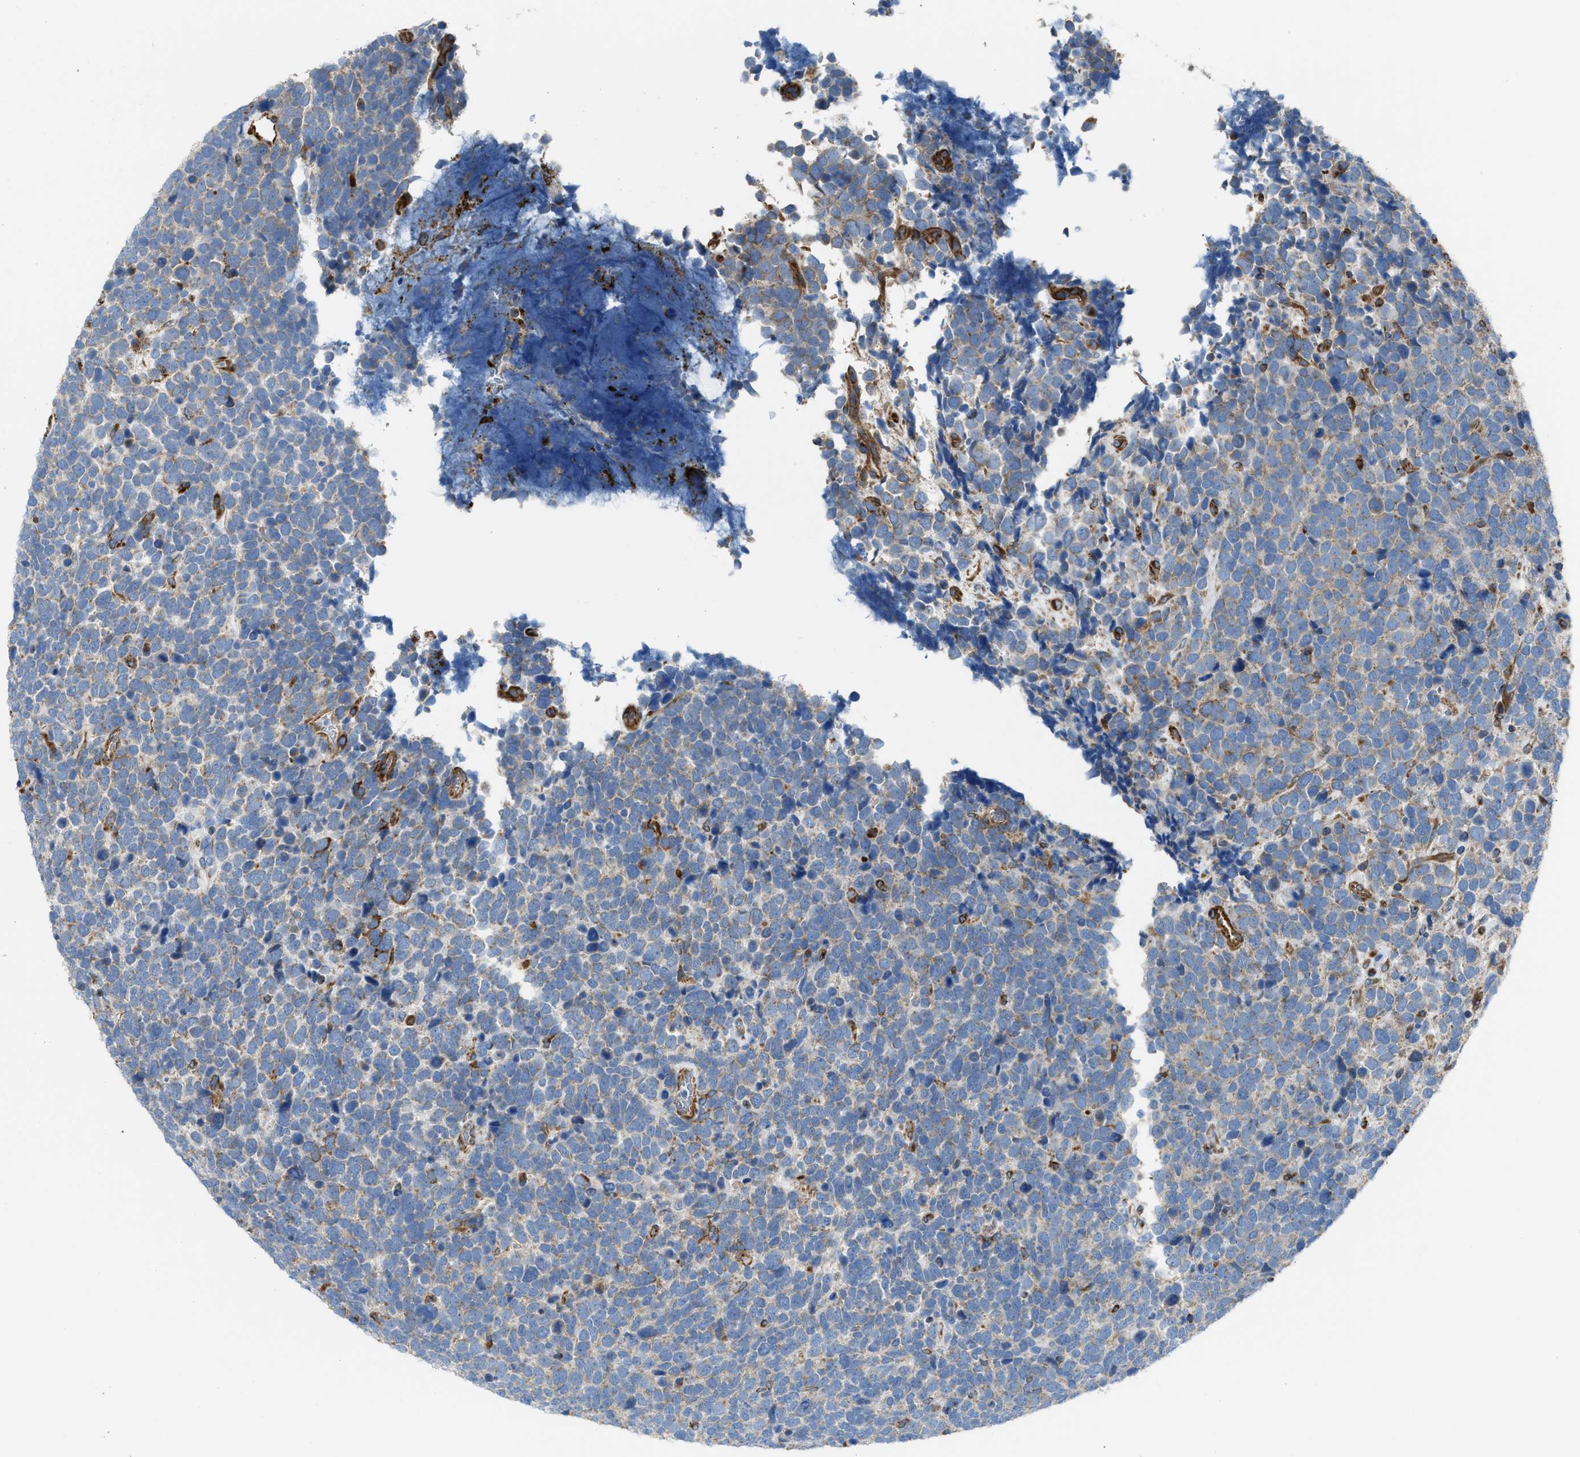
{"staining": {"intensity": "weak", "quantity": "<25%", "location": "cytoplasmic/membranous"}, "tissue": "urothelial cancer", "cell_type": "Tumor cells", "image_type": "cancer", "snomed": [{"axis": "morphology", "description": "Urothelial carcinoma, High grade"}, {"axis": "topography", "description": "Urinary bladder"}], "caption": "Human urothelial carcinoma (high-grade) stained for a protein using immunohistochemistry (IHC) exhibits no positivity in tumor cells.", "gene": "SLC10A3", "patient": {"sex": "female", "age": 82}}